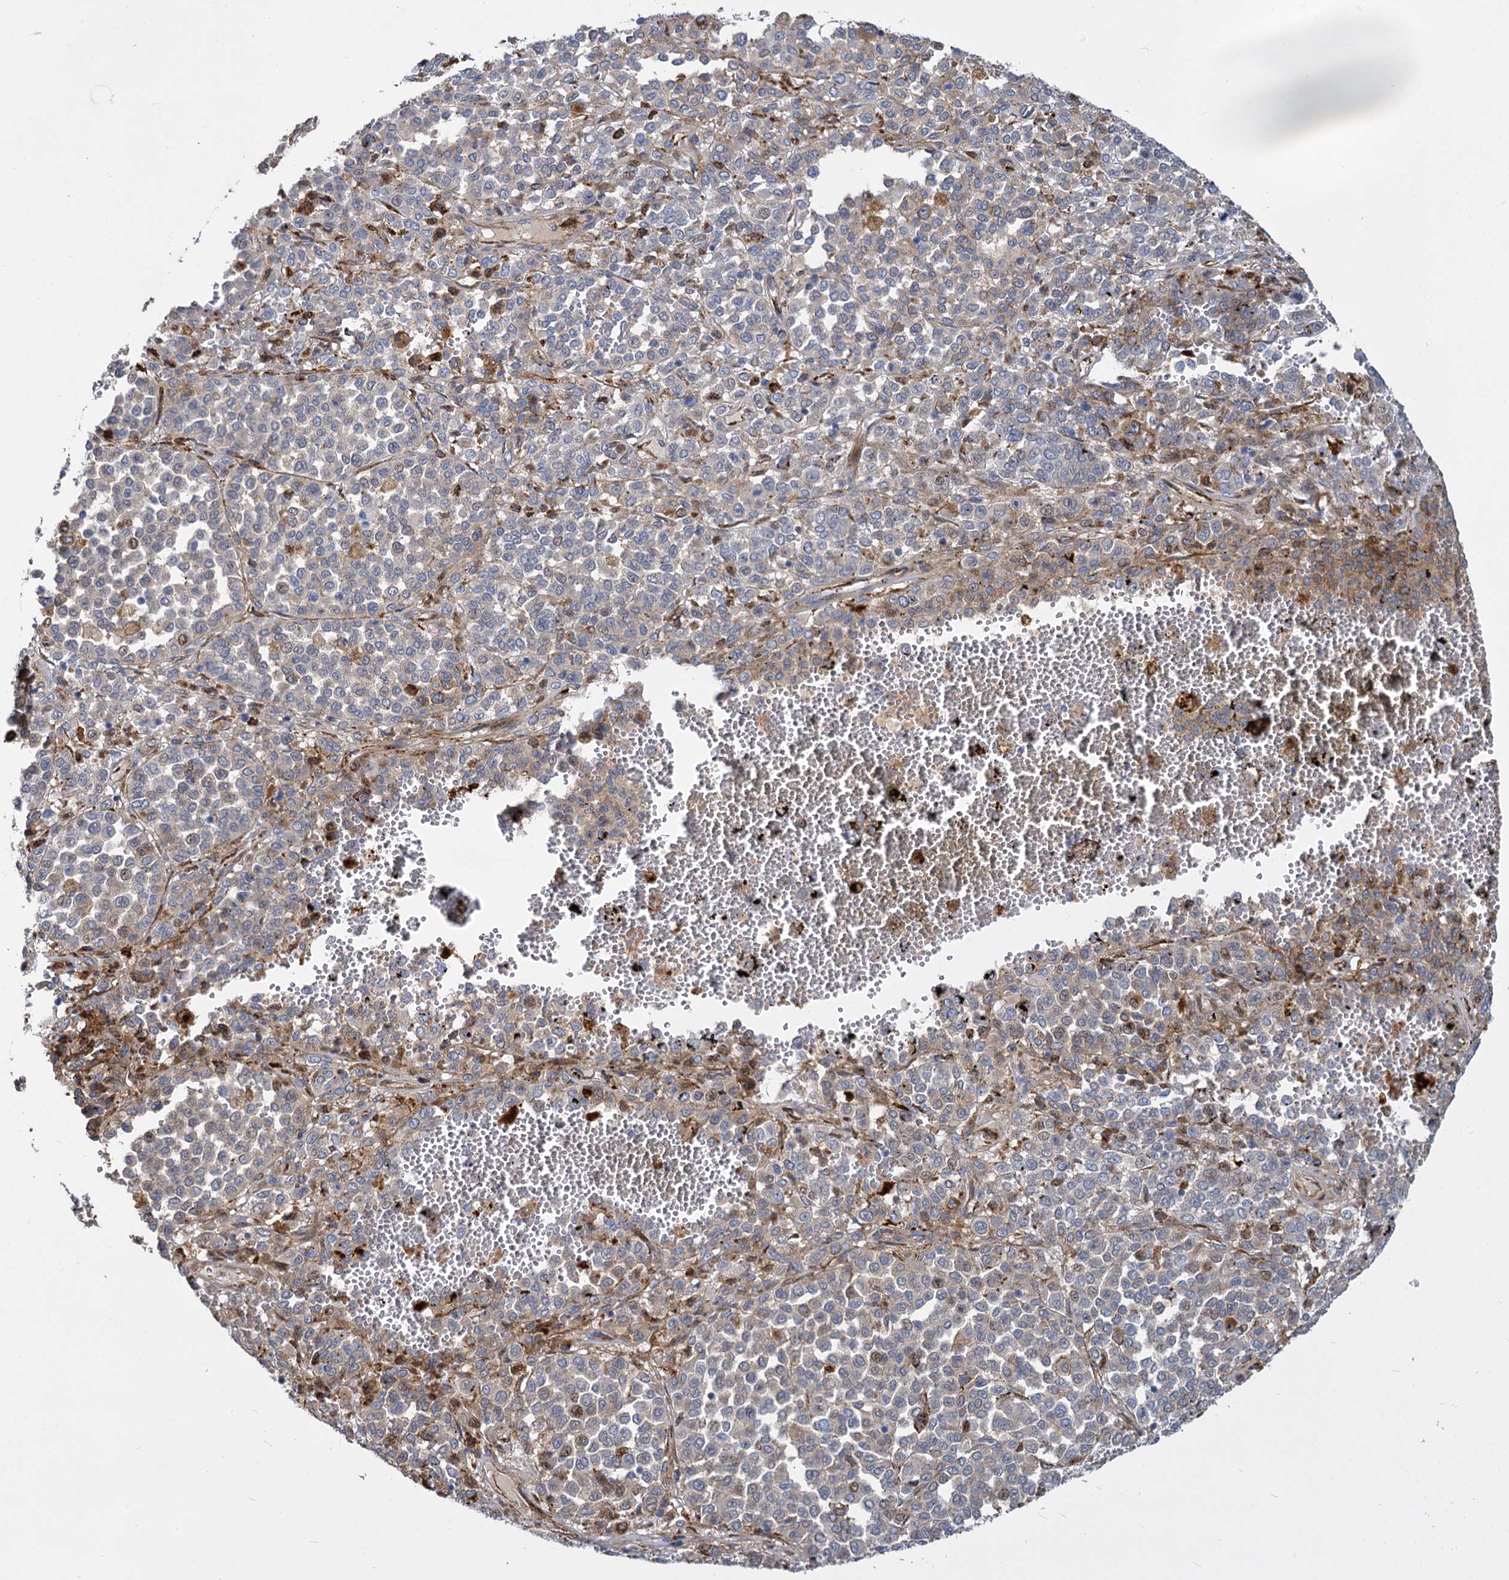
{"staining": {"intensity": "negative", "quantity": "none", "location": "none"}, "tissue": "melanoma", "cell_type": "Tumor cells", "image_type": "cancer", "snomed": [{"axis": "morphology", "description": "Malignant melanoma, Metastatic site"}, {"axis": "topography", "description": "Pancreas"}], "caption": "IHC photomicrograph of malignant melanoma (metastatic site) stained for a protein (brown), which demonstrates no expression in tumor cells. The staining was performed using DAB (3,3'-diaminobenzidine) to visualize the protein expression in brown, while the nuclei were stained in blue with hematoxylin (Magnification: 20x).", "gene": "TRIM77", "patient": {"sex": "female", "age": 30}}